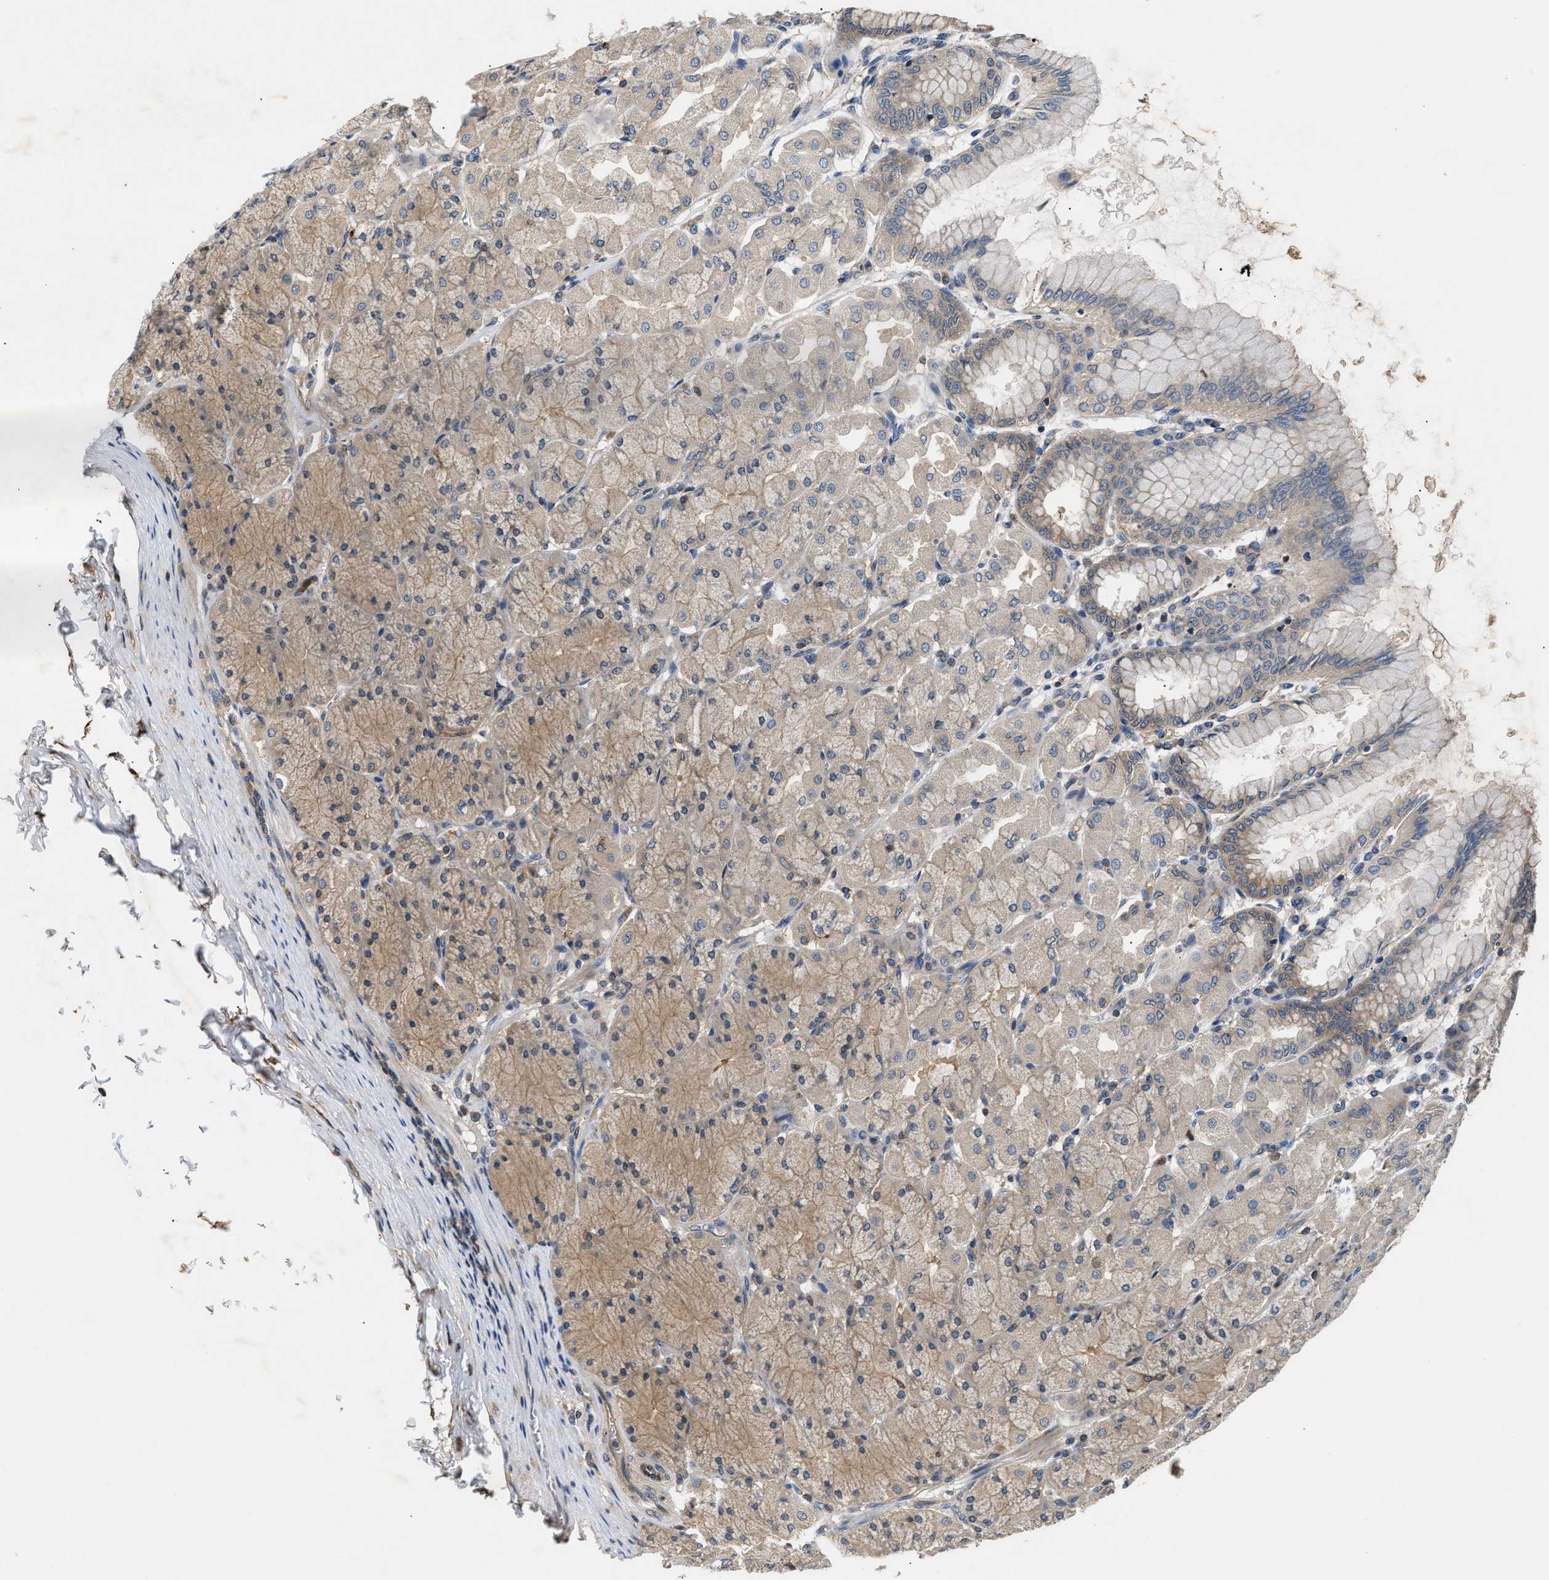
{"staining": {"intensity": "weak", "quantity": ">75%", "location": "cytoplasmic/membranous"}, "tissue": "stomach", "cell_type": "Glandular cells", "image_type": "normal", "snomed": [{"axis": "morphology", "description": "Normal tissue, NOS"}, {"axis": "topography", "description": "Stomach, upper"}], "caption": "Approximately >75% of glandular cells in normal stomach show weak cytoplasmic/membranous protein staining as visualized by brown immunohistochemical staining.", "gene": "CHUK", "patient": {"sex": "female", "age": 56}}